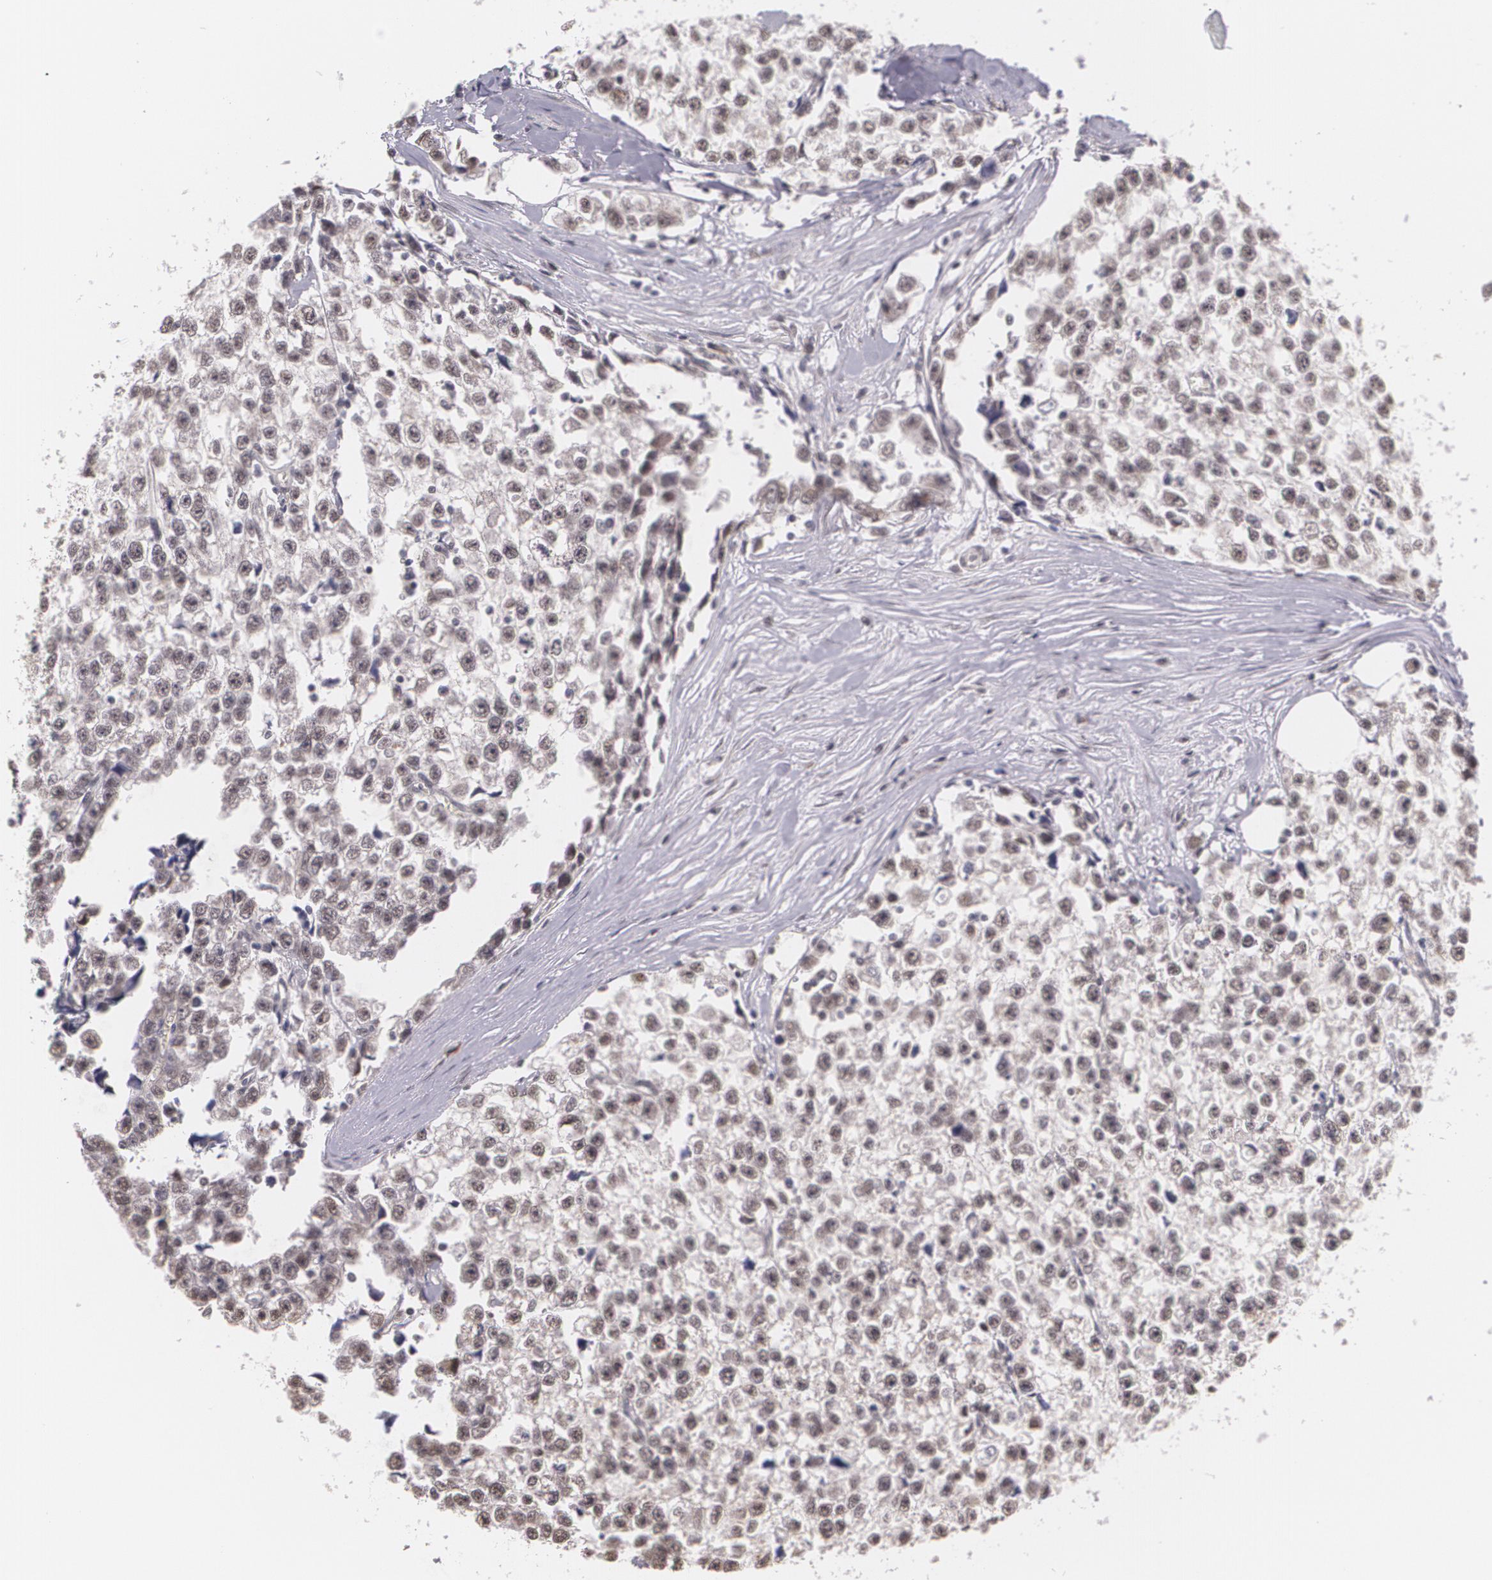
{"staining": {"intensity": "weak", "quantity": "25%-75%", "location": "cytoplasmic/membranous,nuclear"}, "tissue": "testis cancer", "cell_type": "Tumor cells", "image_type": "cancer", "snomed": [{"axis": "morphology", "description": "Seminoma, NOS"}, {"axis": "morphology", "description": "Carcinoma, Embryonal, NOS"}, {"axis": "topography", "description": "Testis"}], "caption": "Weak cytoplasmic/membranous and nuclear staining for a protein is seen in approximately 25%-75% of tumor cells of testis cancer (seminoma) using immunohistochemistry.", "gene": "ALX1", "patient": {"sex": "male", "age": 30}}